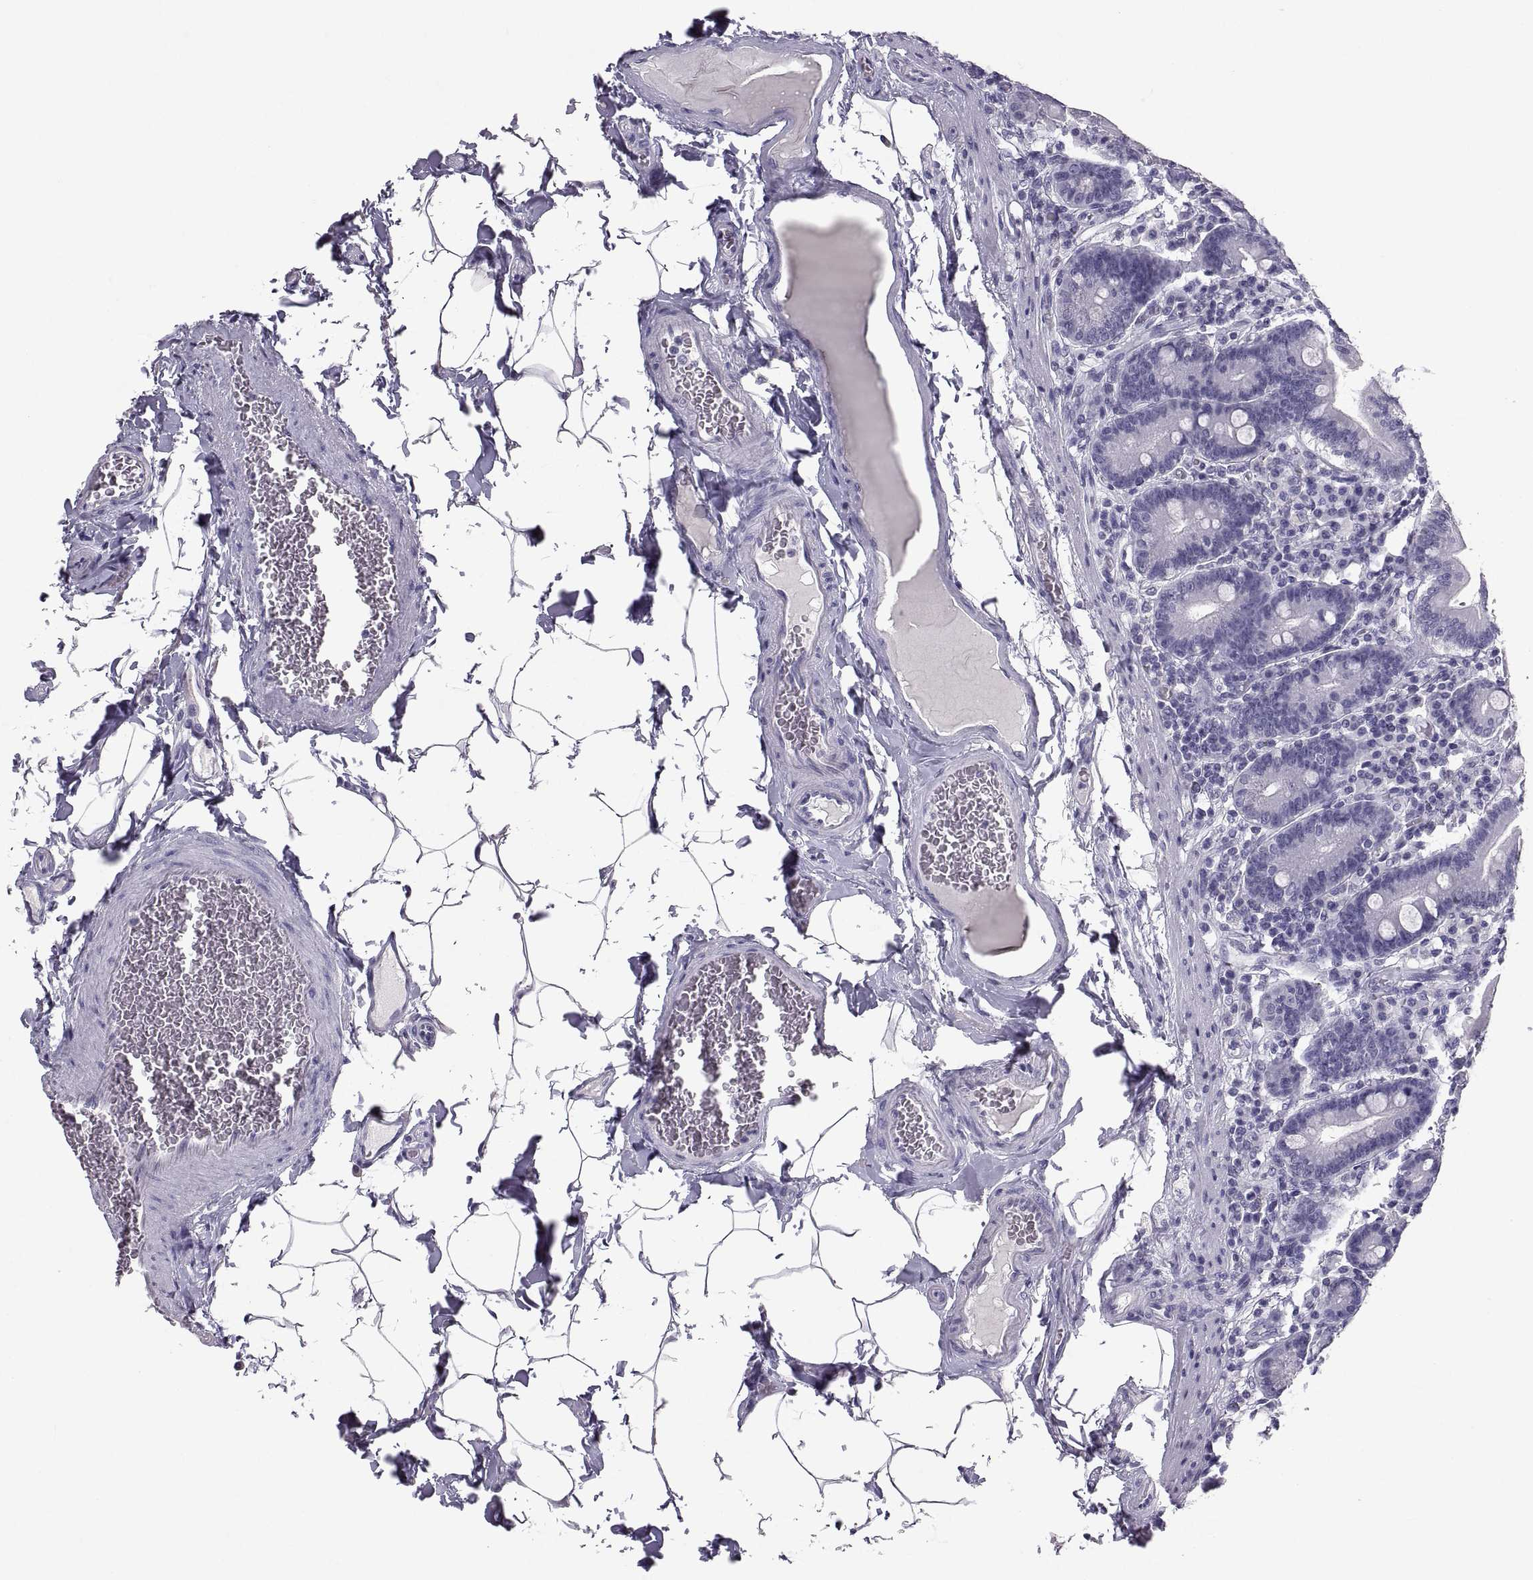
{"staining": {"intensity": "moderate", "quantity": "<25%", "location": "nuclear"}, "tissue": "small intestine", "cell_type": "Glandular cells", "image_type": "normal", "snomed": [{"axis": "morphology", "description": "Normal tissue, NOS"}, {"axis": "topography", "description": "Small intestine"}], "caption": "Immunohistochemistry micrograph of benign small intestine: small intestine stained using immunohistochemistry (IHC) exhibits low levels of moderate protein expression localized specifically in the nuclear of glandular cells, appearing as a nuclear brown color.", "gene": "SOX21", "patient": {"sex": "male", "age": 37}}